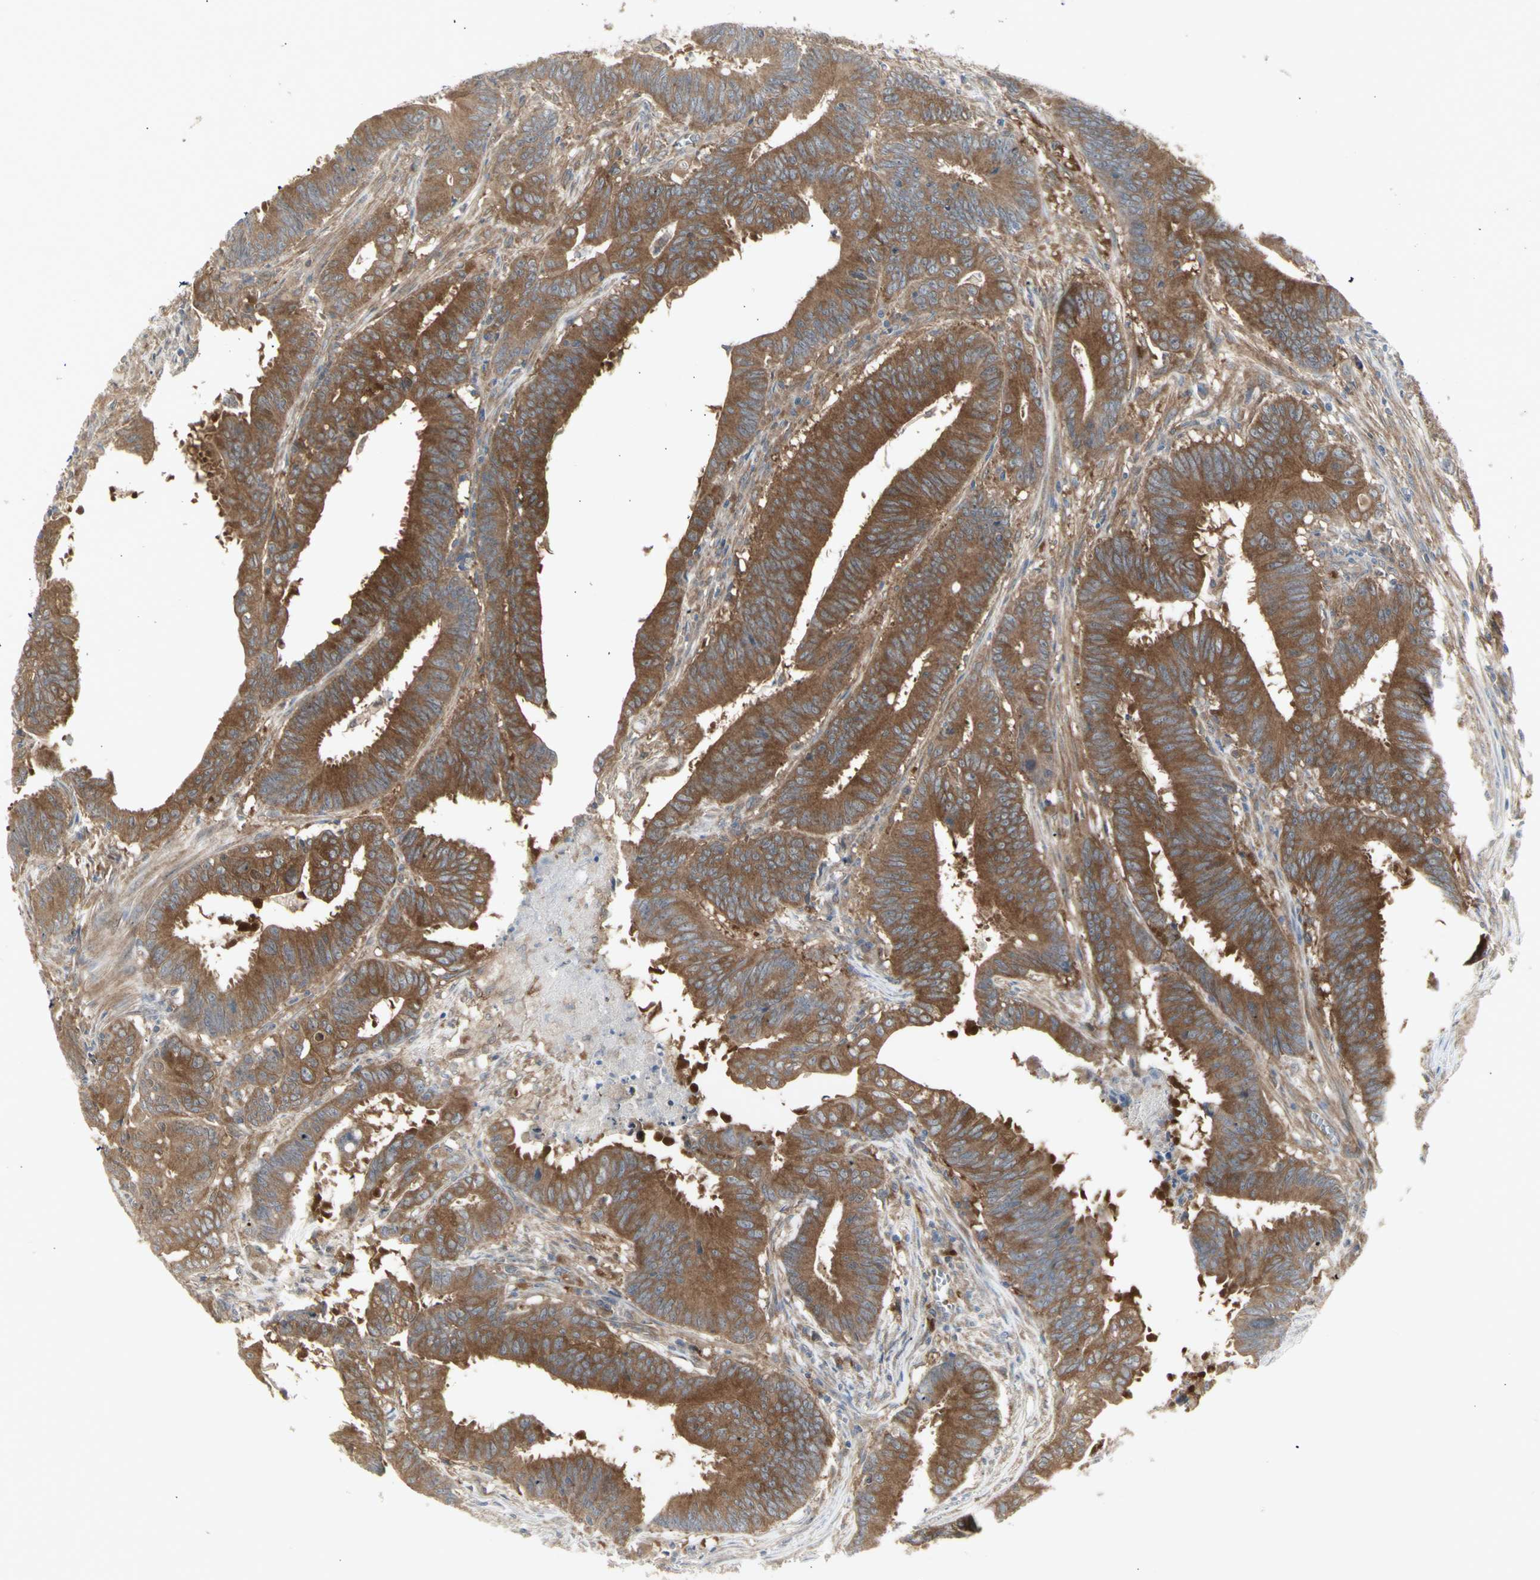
{"staining": {"intensity": "moderate", "quantity": ">75%", "location": "cytoplasmic/membranous"}, "tissue": "colorectal cancer", "cell_type": "Tumor cells", "image_type": "cancer", "snomed": [{"axis": "morphology", "description": "Adenocarcinoma, NOS"}, {"axis": "topography", "description": "Colon"}], "caption": "The histopathology image reveals staining of colorectal adenocarcinoma, revealing moderate cytoplasmic/membranous protein staining (brown color) within tumor cells.", "gene": "CHURC1-FNTB", "patient": {"sex": "male", "age": 45}}